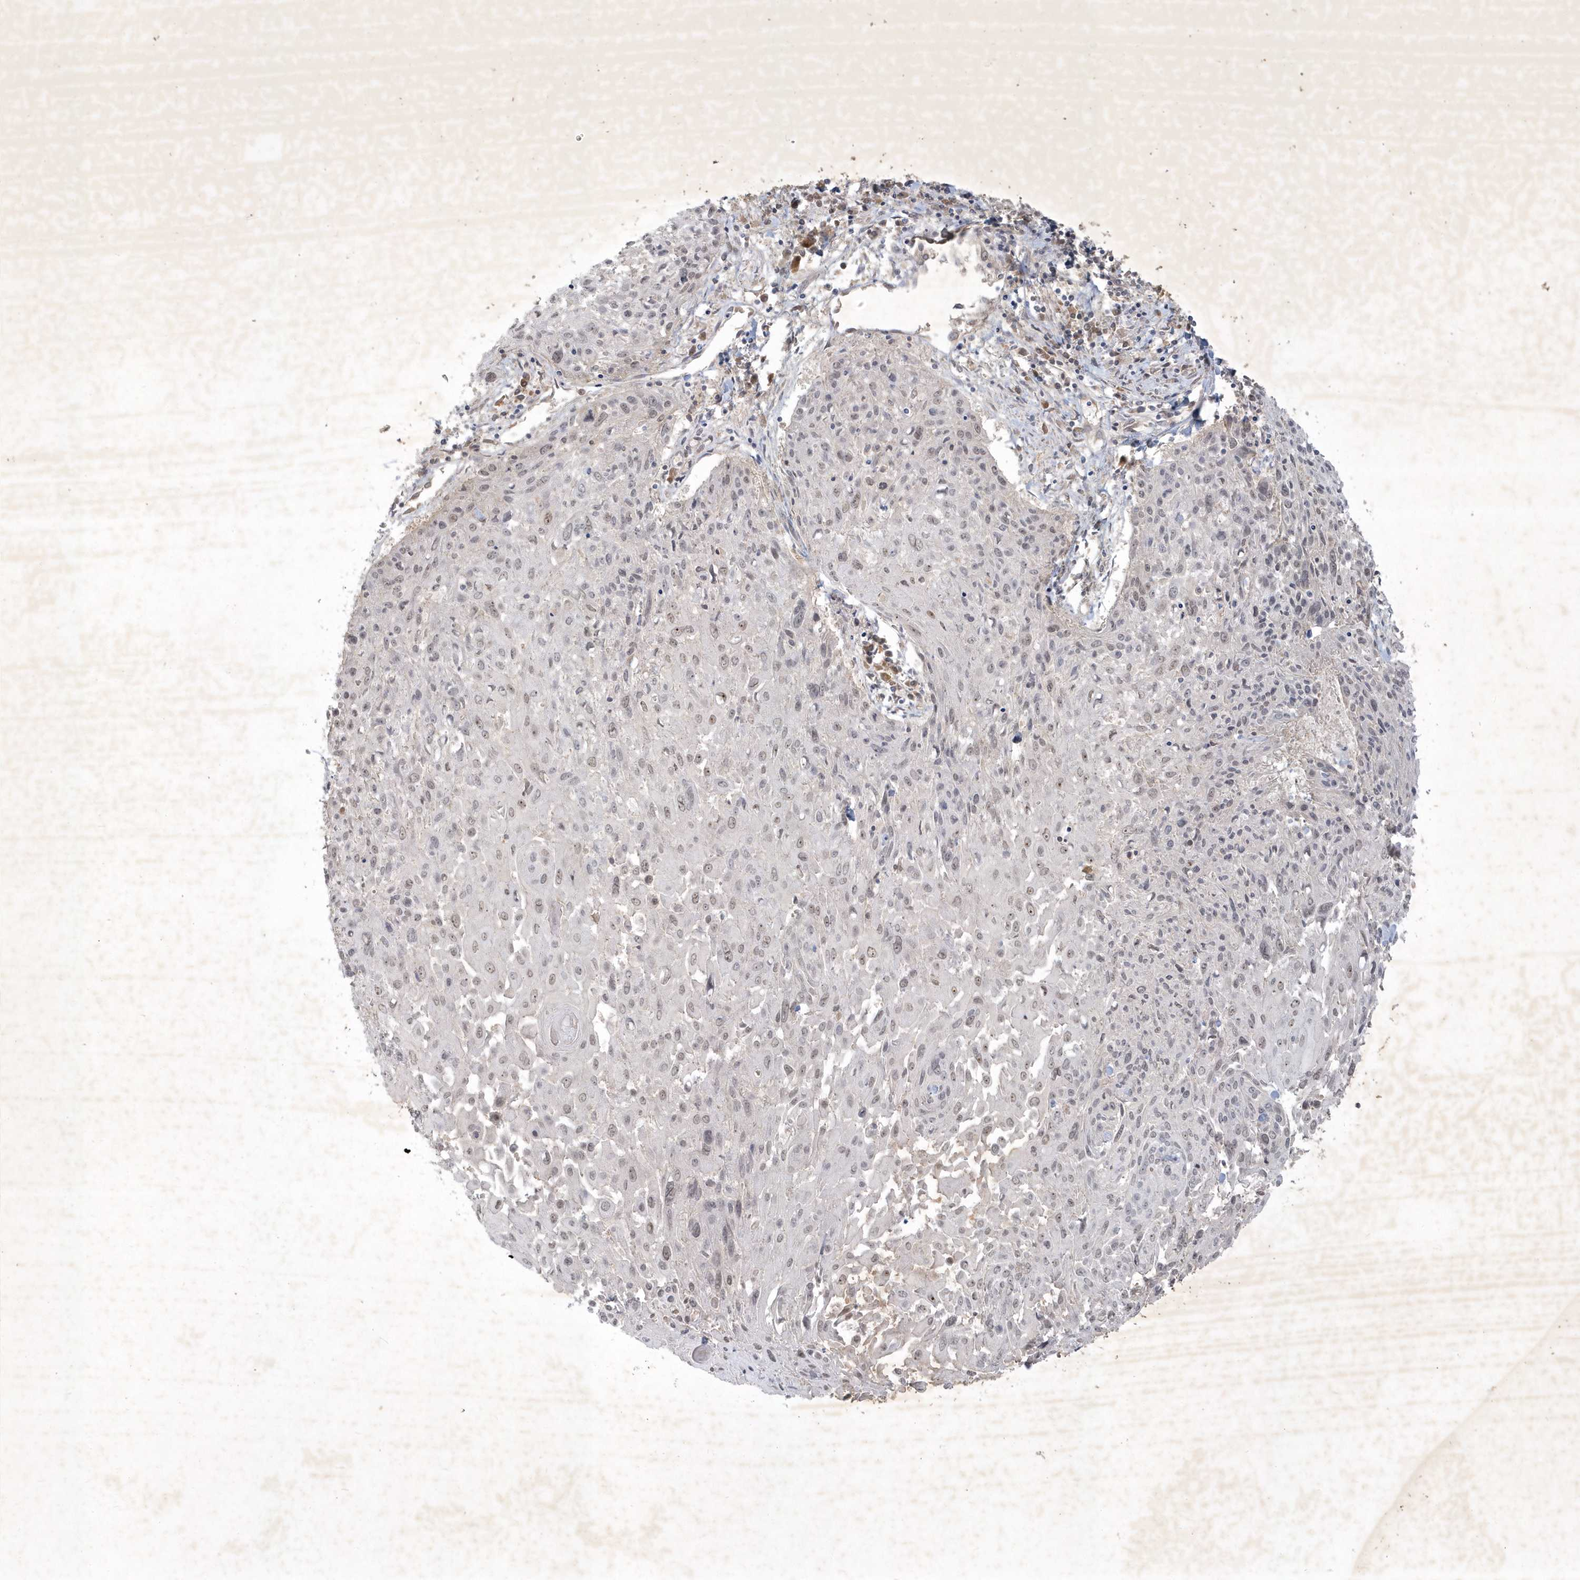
{"staining": {"intensity": "negative", "quantity": "none", "location": "none"}, "tissue": "cervical cancer", "cell_type": "Tumor cells", "image_type": "cancer", "snomed": [{"axis": "morphology", "description": "Squamous cell carcinoma, NOS"}, {"axis": "topography", "description": "Cervix"}], "caption": "Squamous cell carcinoma (cervical) was stained to show a protein in brown. There is no significant expression in tumor cells. (Immunohistochemistry, brightfield microscopy, high magnification).", "gene": "BOD1", "patient": {"sex": "female", "age": 51}}